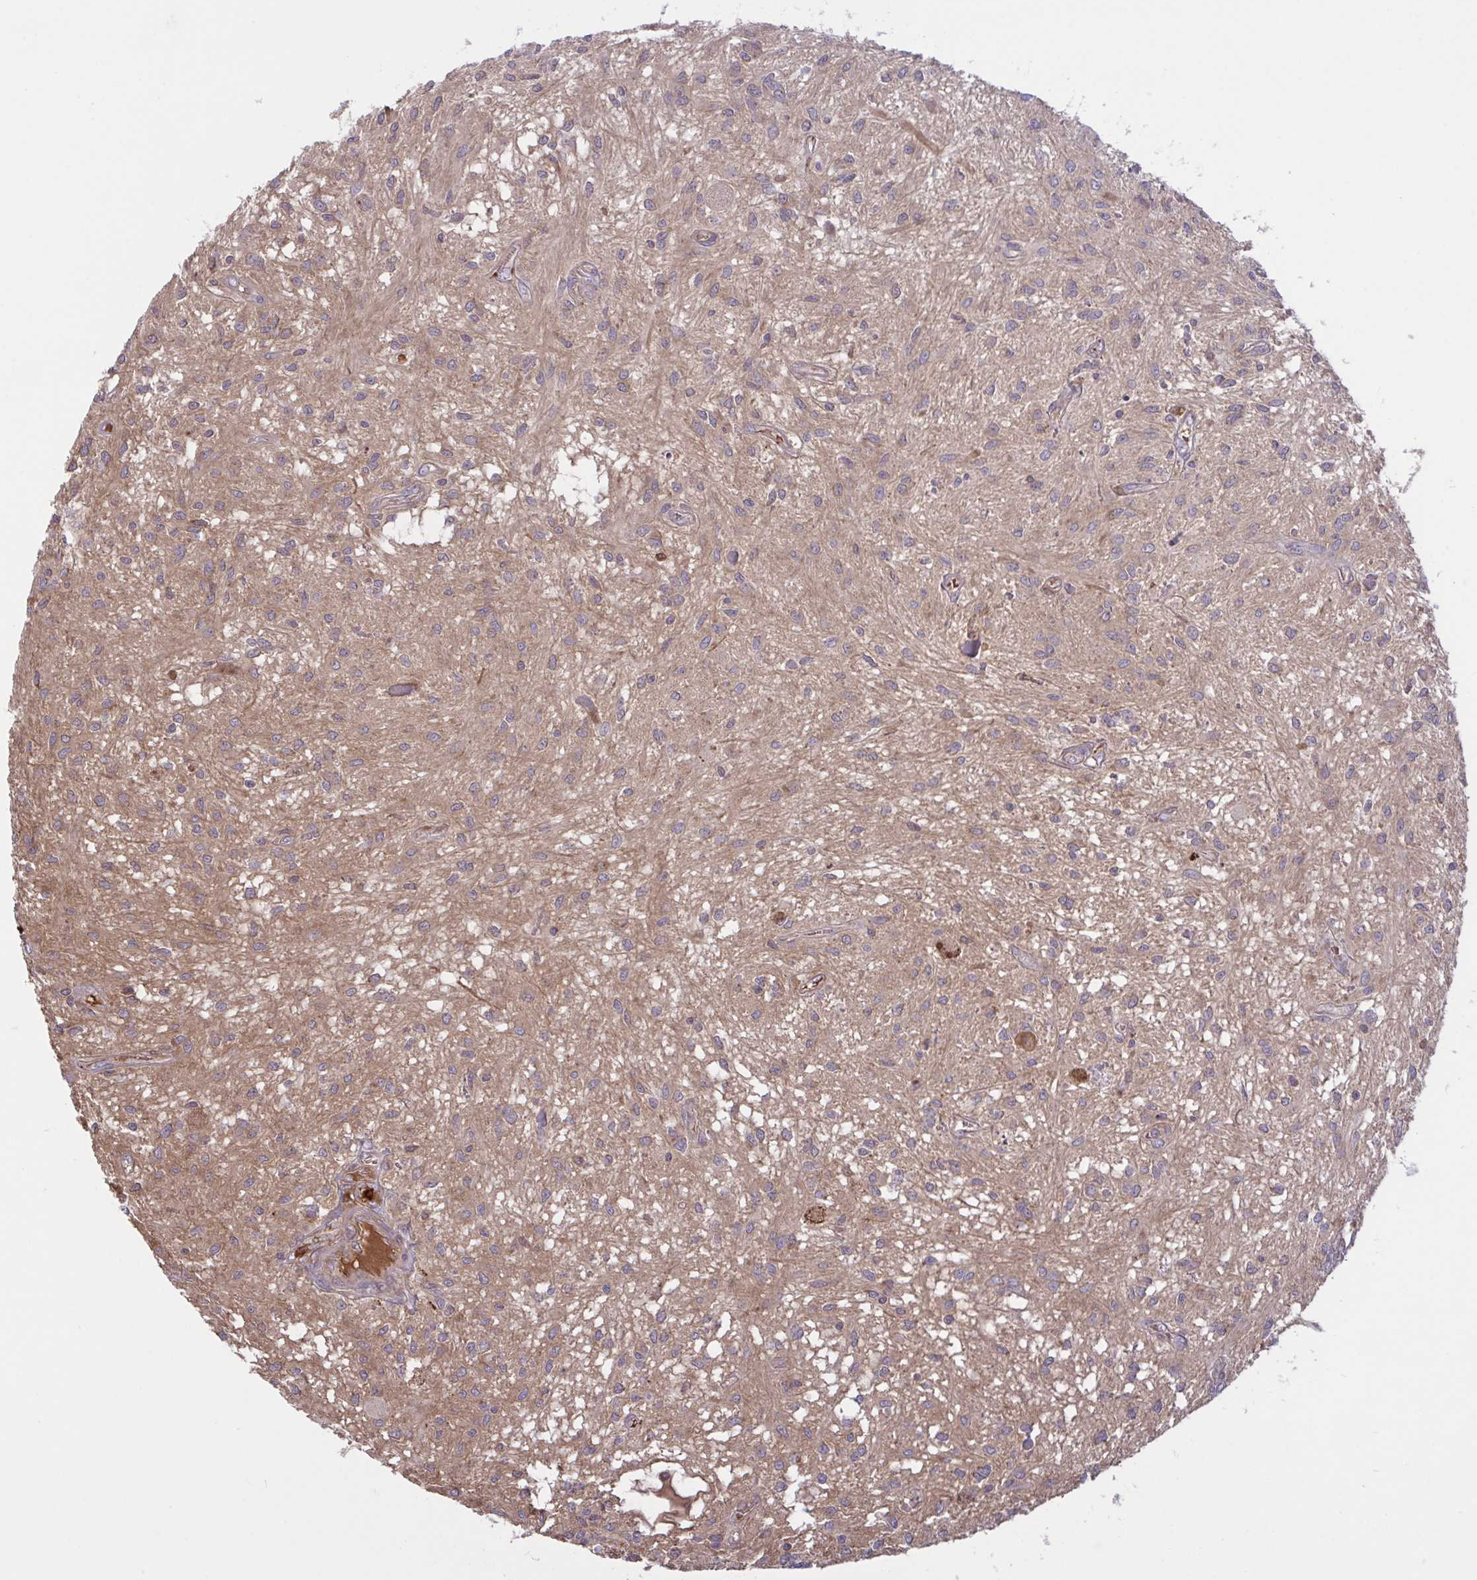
{"staining": {"intensity": "weak", "quantity": "25%-75%", "location": "cytoplasmic/membranous"}, "tissue": "glioma", "cell_type": "Tumor cells", "image_type": "cancer", "snomed": [{"axis": "morphology", "description": "Glioma, malignant, Low grade"}, {"axis": "topography", "description": "Cerebellum"}], "caption": "The immunohistochemical stain shows weak cytoplasmic/membranous expression in tumor cells of low-grade glioma (malignant) tissue. (Stains: DAB in brown, nuclei in blue, Microscopy: brightfield microscopy at high magnification).", "gene": "IL1R1", "patient": {"sex": "female", "age": 14}}